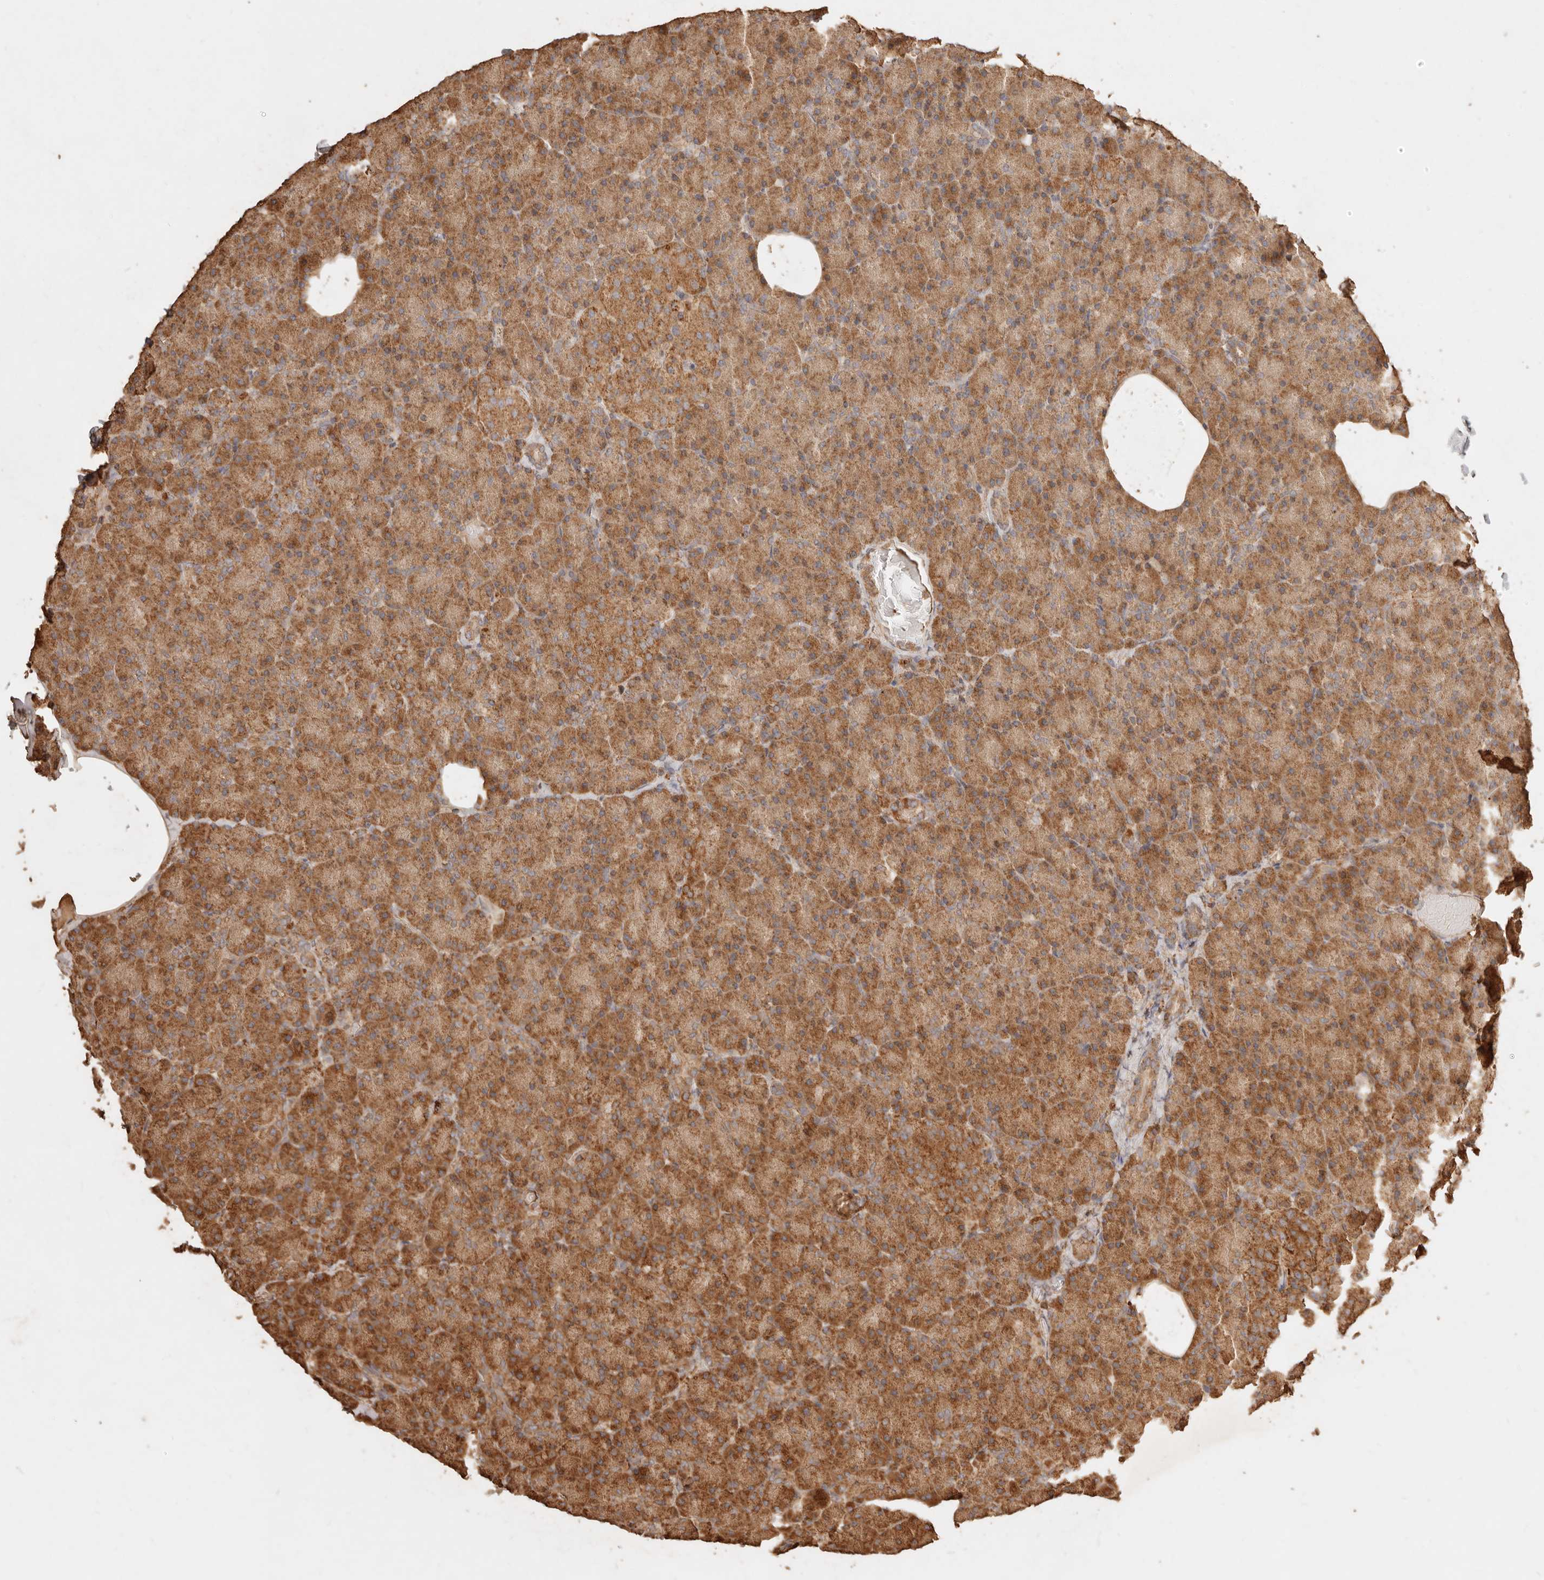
{"staining": {"intensity": "moderate", "quantity": ">75%", "location": "cytoplasmic/membranous"}, "tissue": "pancreas", "cell_type": "Exocrine glandular cells", "image_type": "normal", "snomed": [{"axis": "morphology", "description": "Normal tissue, NOS"}, {"axis": "topography", "description": "Pancreas"}], "caption": "Immunohistochemical staining of benign pancreas shows moderate cytoplasmic/membranous protein positivity in about >75% of exocrine glandular cells.", "gene": "FAM180B", "patient": {"sex": "female", "age": 43}}